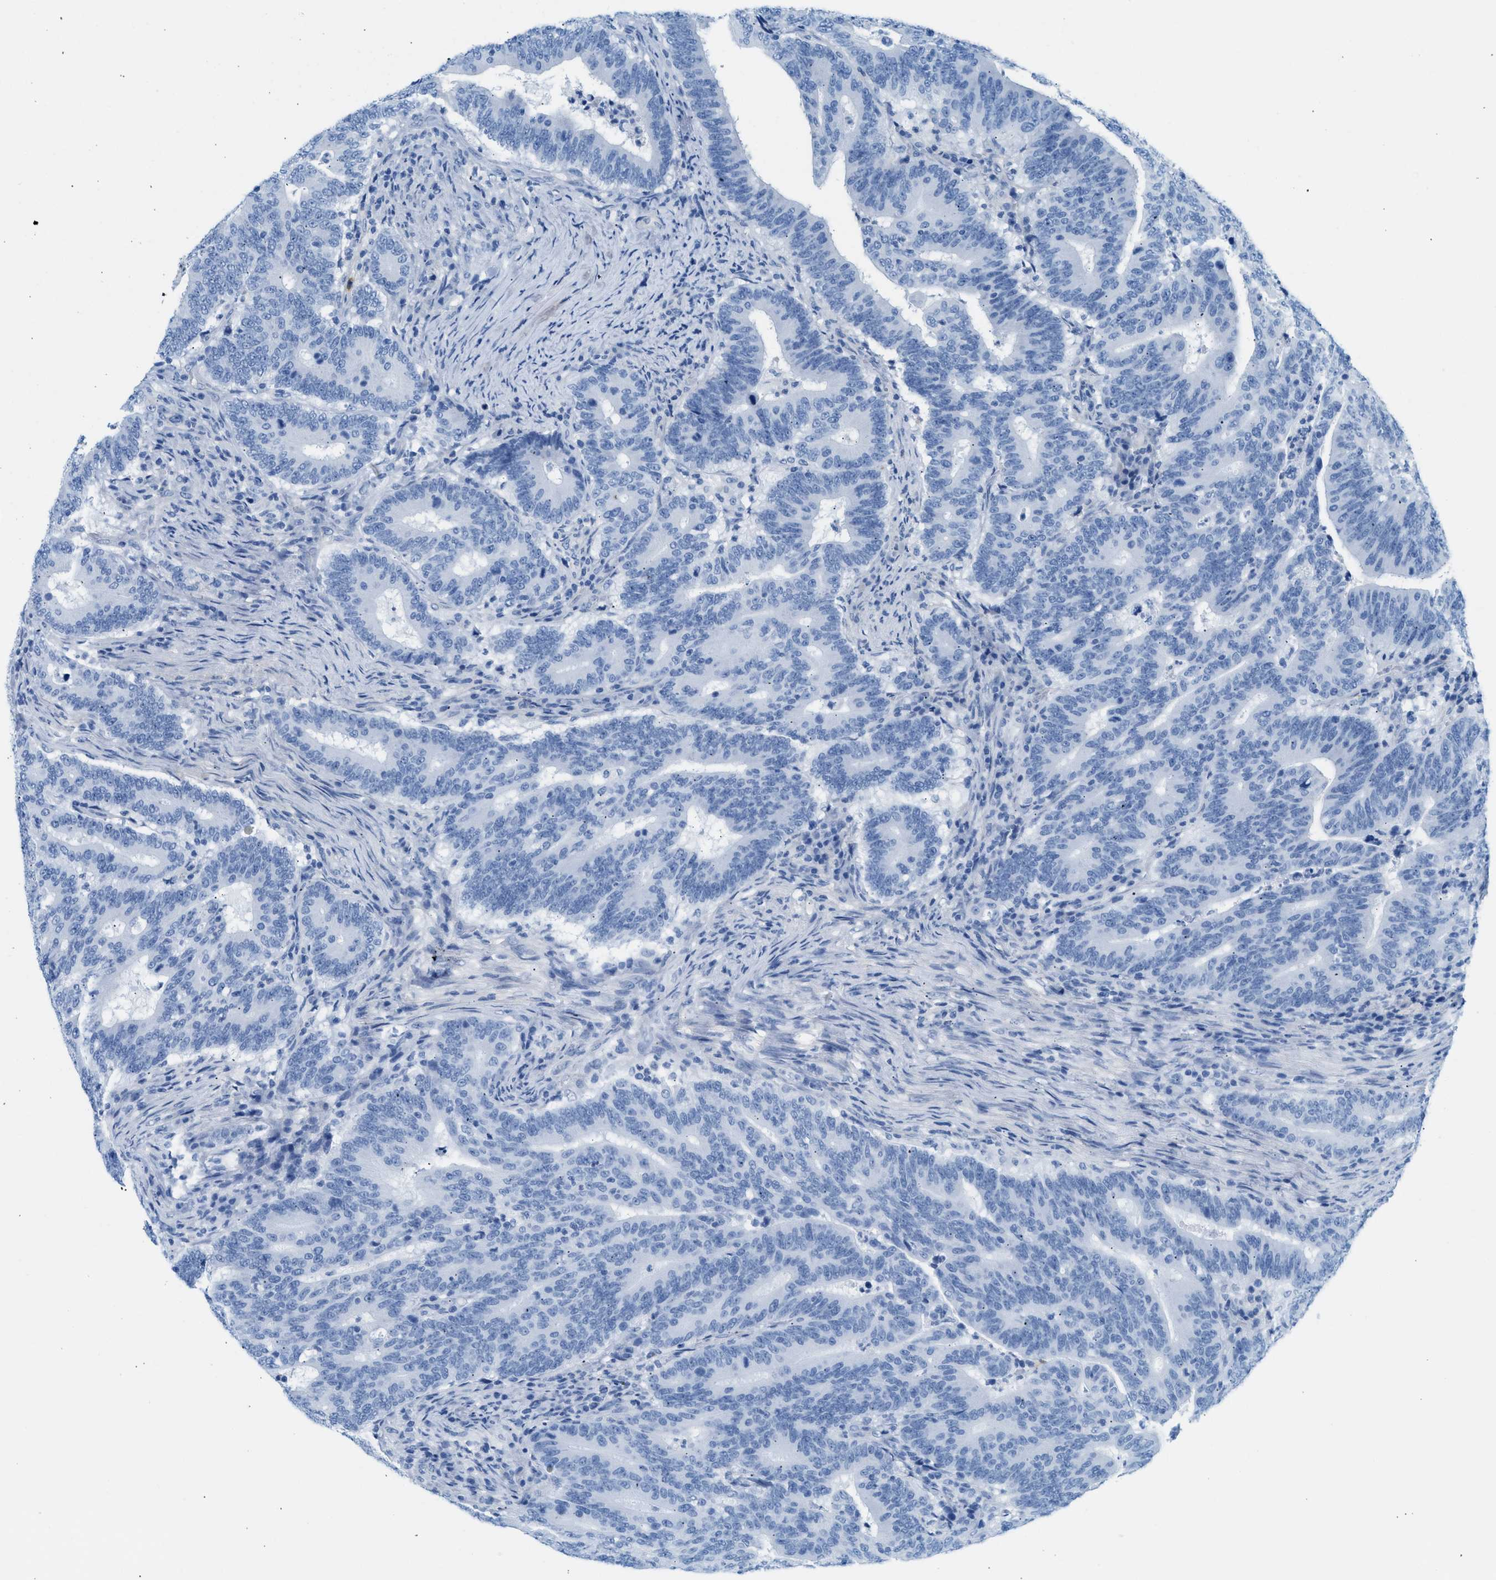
{"staining": {"intensity": "negative", "quantity": "none", "location": "none"}, "tissue": "colorectal cancer", "cell_type": "Tumor cells", "image_type": "cancer", "snomed": [{"axis": "morphology", "description": "Adenocarcinoma, NOS"}, {"axis": "topography", "description": "Colon"}], "caption": "There is no significant expression in tumor cells of adenocarcinoma (colorectal).", "gene": "SPAM1", "patient": {"sex": "female", "age": 66}}